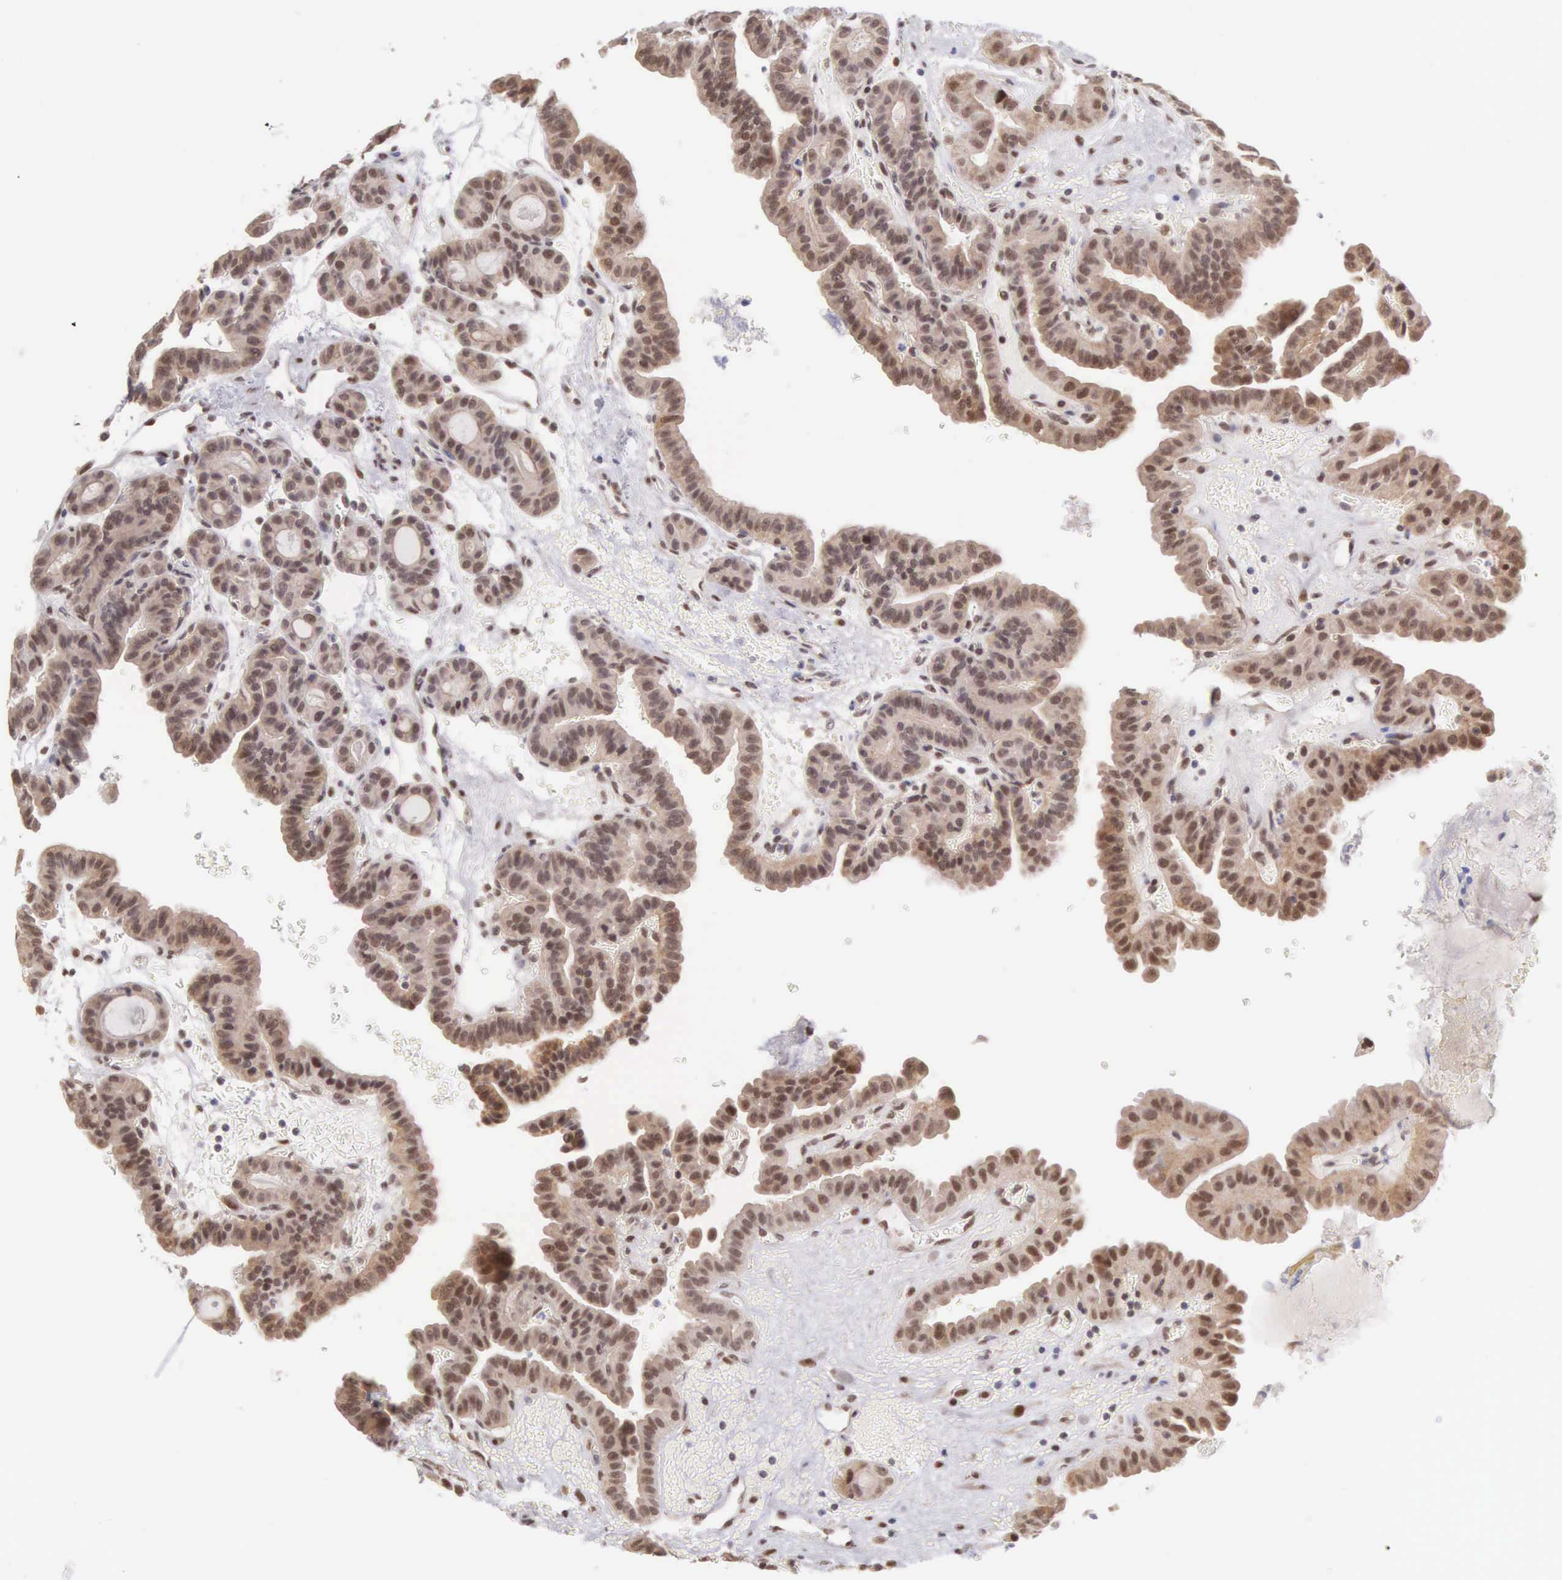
{"staining": {"intensity": "moderate", "quantity": ">75%", "location": "nuclear"}, "tissue": "thyroid cancer", "cell_type": "Tumor cells", "image_type": "cancer", "snomed": [{"axis": "morphology", "description": "Papillary adenocarcinoma, NOS"}, {"axis": "topography", "description": "Thyroid gland"}], "caption": "About >75% of tumor cells in human papillary adenocarcinoma (thyroid) display moderate nuclear protein staining as visualized by brown immunohistochemical staining.", "gene": "CCDC117", "patient": {"sex": "male", "age": 87}}